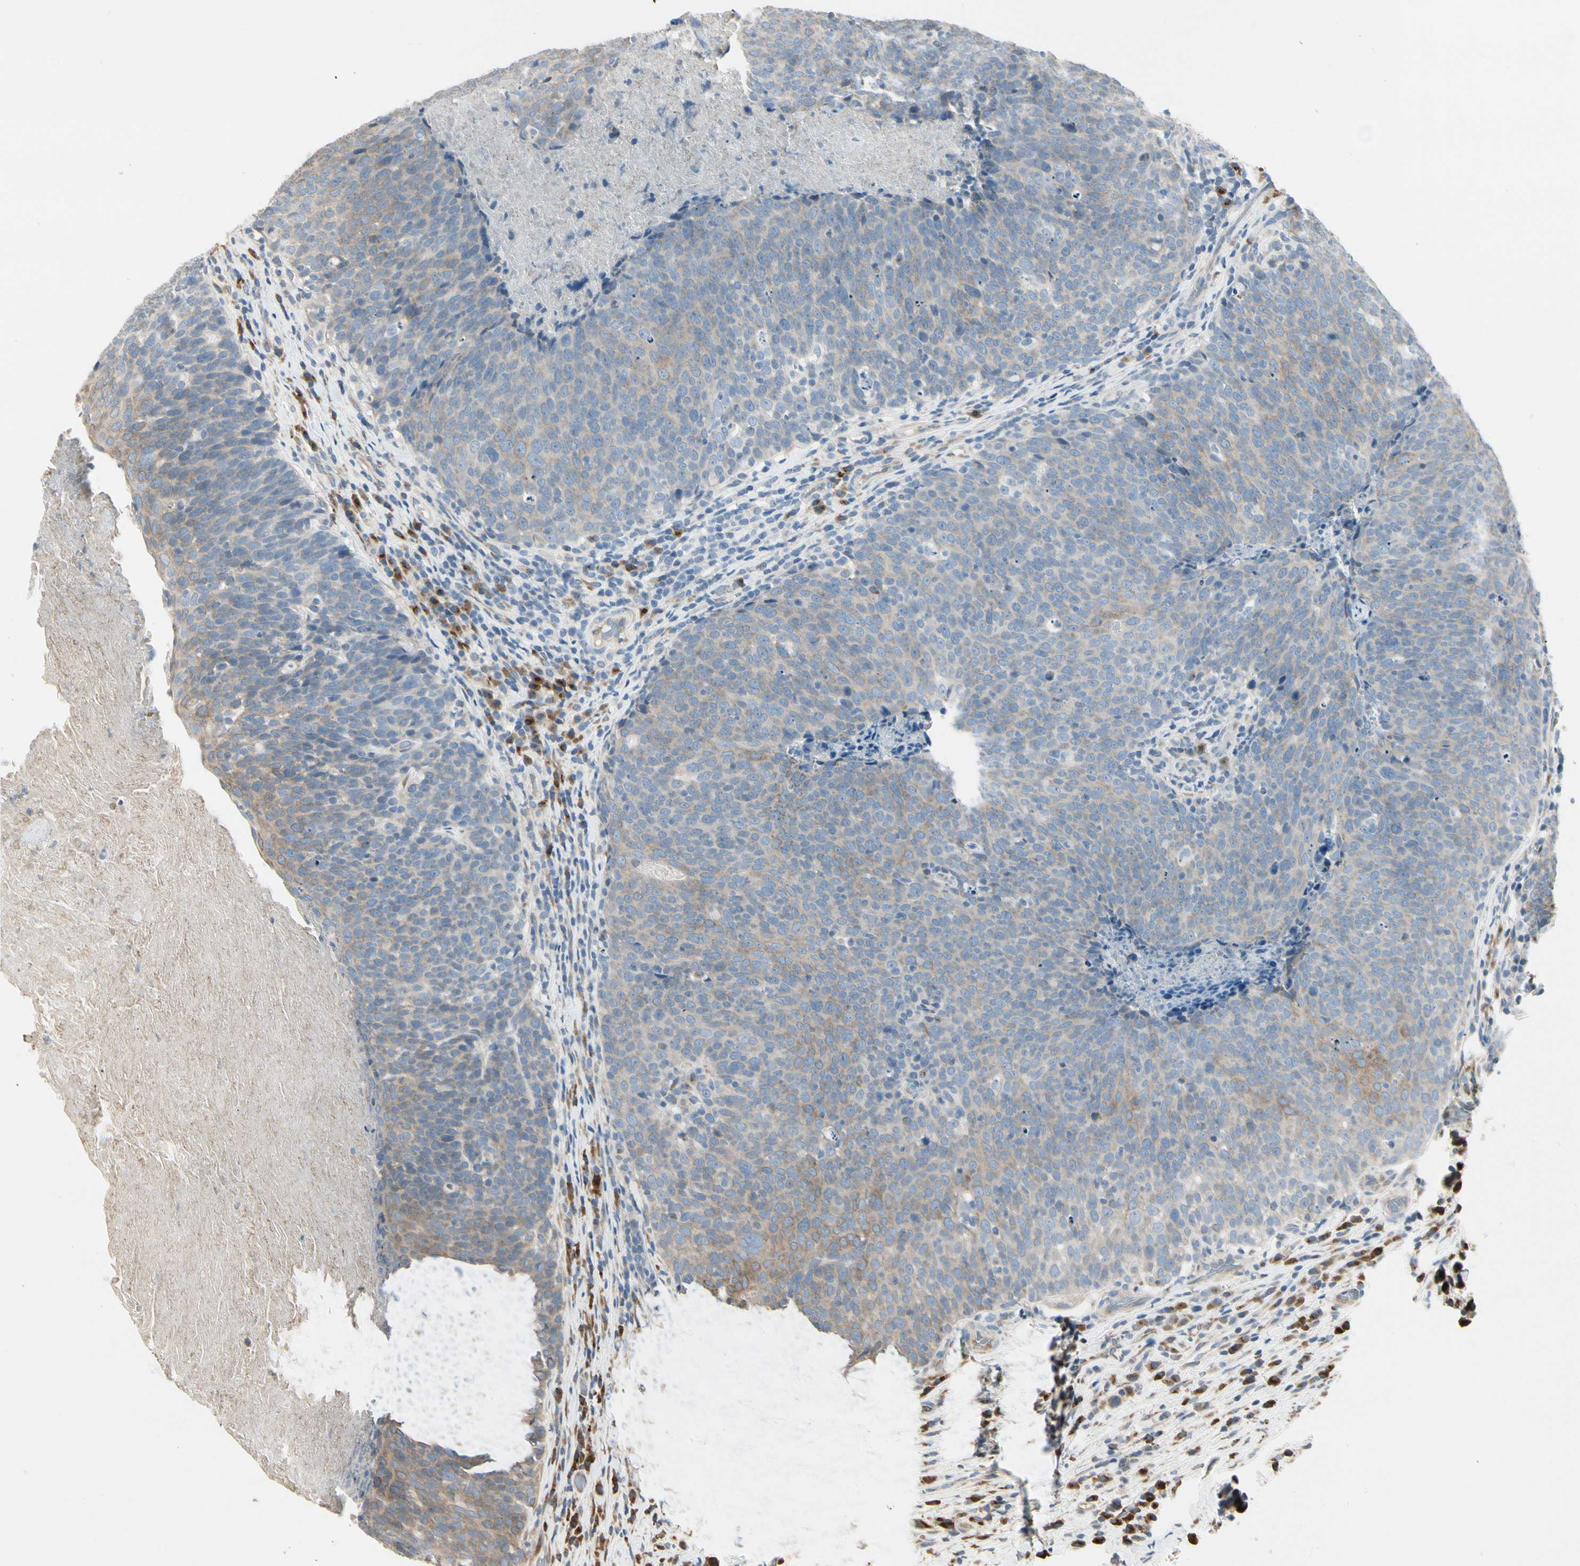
{"staining": {"intensity": "weak", "quantity": "25%-75%", "location": "cytoplasmic/membranous"}, "tissue": "head and neck cancer", "cell_type": "Tumor cells", "image_type": "cancer", "snomed": [{"axis": "morphology", "description": "Squamous cell carcinoma, NOS"}, {"axis": "morphology", "description": "Squamous cell carcinoma, metastatic, NOS"}, {"axis": "topography", "description": "Lymph node"}, {"axis": "topography", "description": "Head-Neck"}], "caption": "DAB (3,3'-diaminobenzidine) immunohistochemical staining of human head and neck metastatic squamous cell carcinoma reveals weak cytoplasmic/membranous protein staining in approximately 25%-75% of tumor cells.", "gene": "NUCB2", "patient": {"sex": "male", "age": 62}}